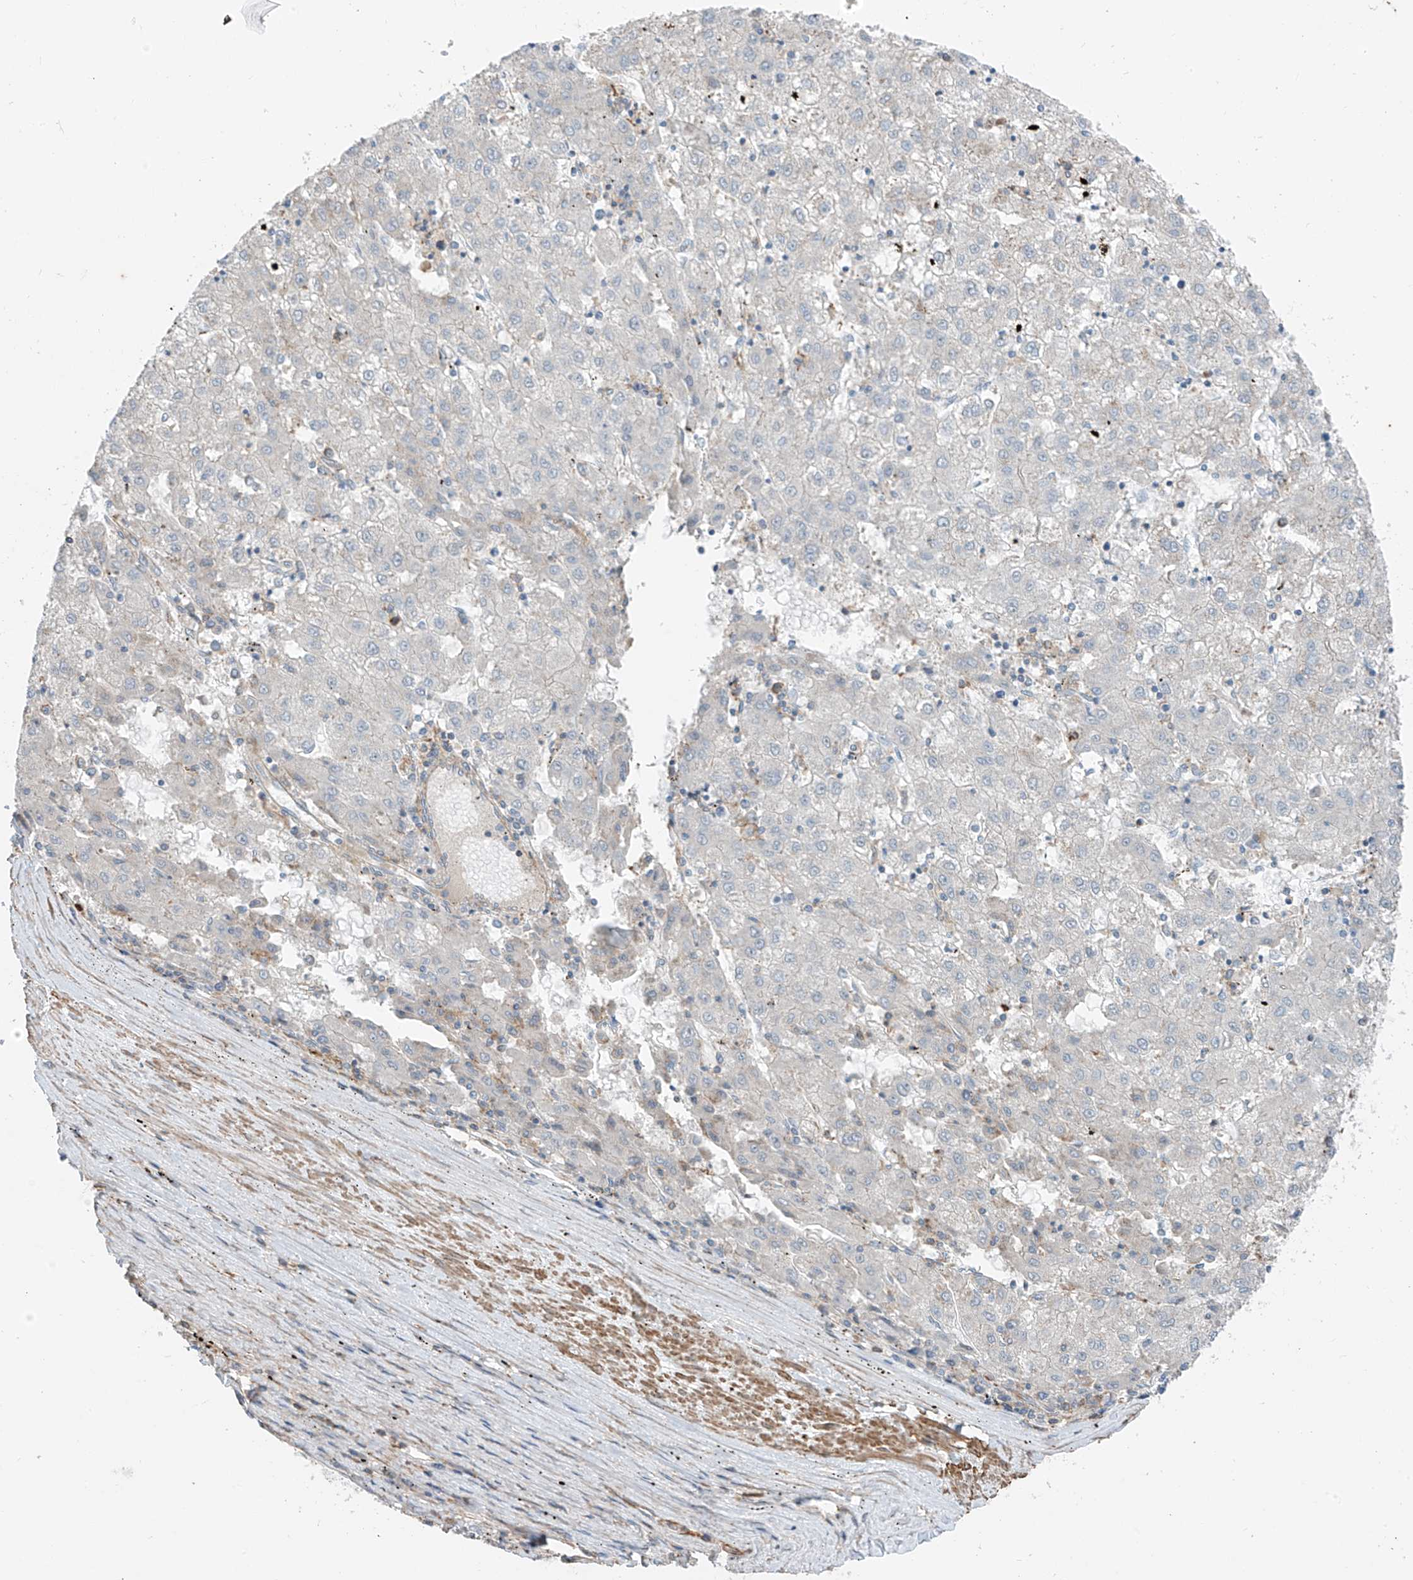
{"staining": {"intensity": "negative", "quantity": "none", "location": "none"}, "tissue": "liver cancer", "cell_type": "Tumor cells", "image_type": "cancer", "snomed": [{"axis": "morphology", "description": "Carcinoma, Hepatocellular, NOS"}, {"axis": "topography", "description": "Liver"}], "caption": "This is a micrograph of immunohistochemistry staining of hepatocellular carcinoma (liver), which shows no expression in tumor cells. (Brightfield microscopy of DAB (3,3'-diaminobenzidine) immunohistochemistry (IHC) at high magnification).", "gene": "SLC1A5", "patient": {"sex": "male", "age": 72}}